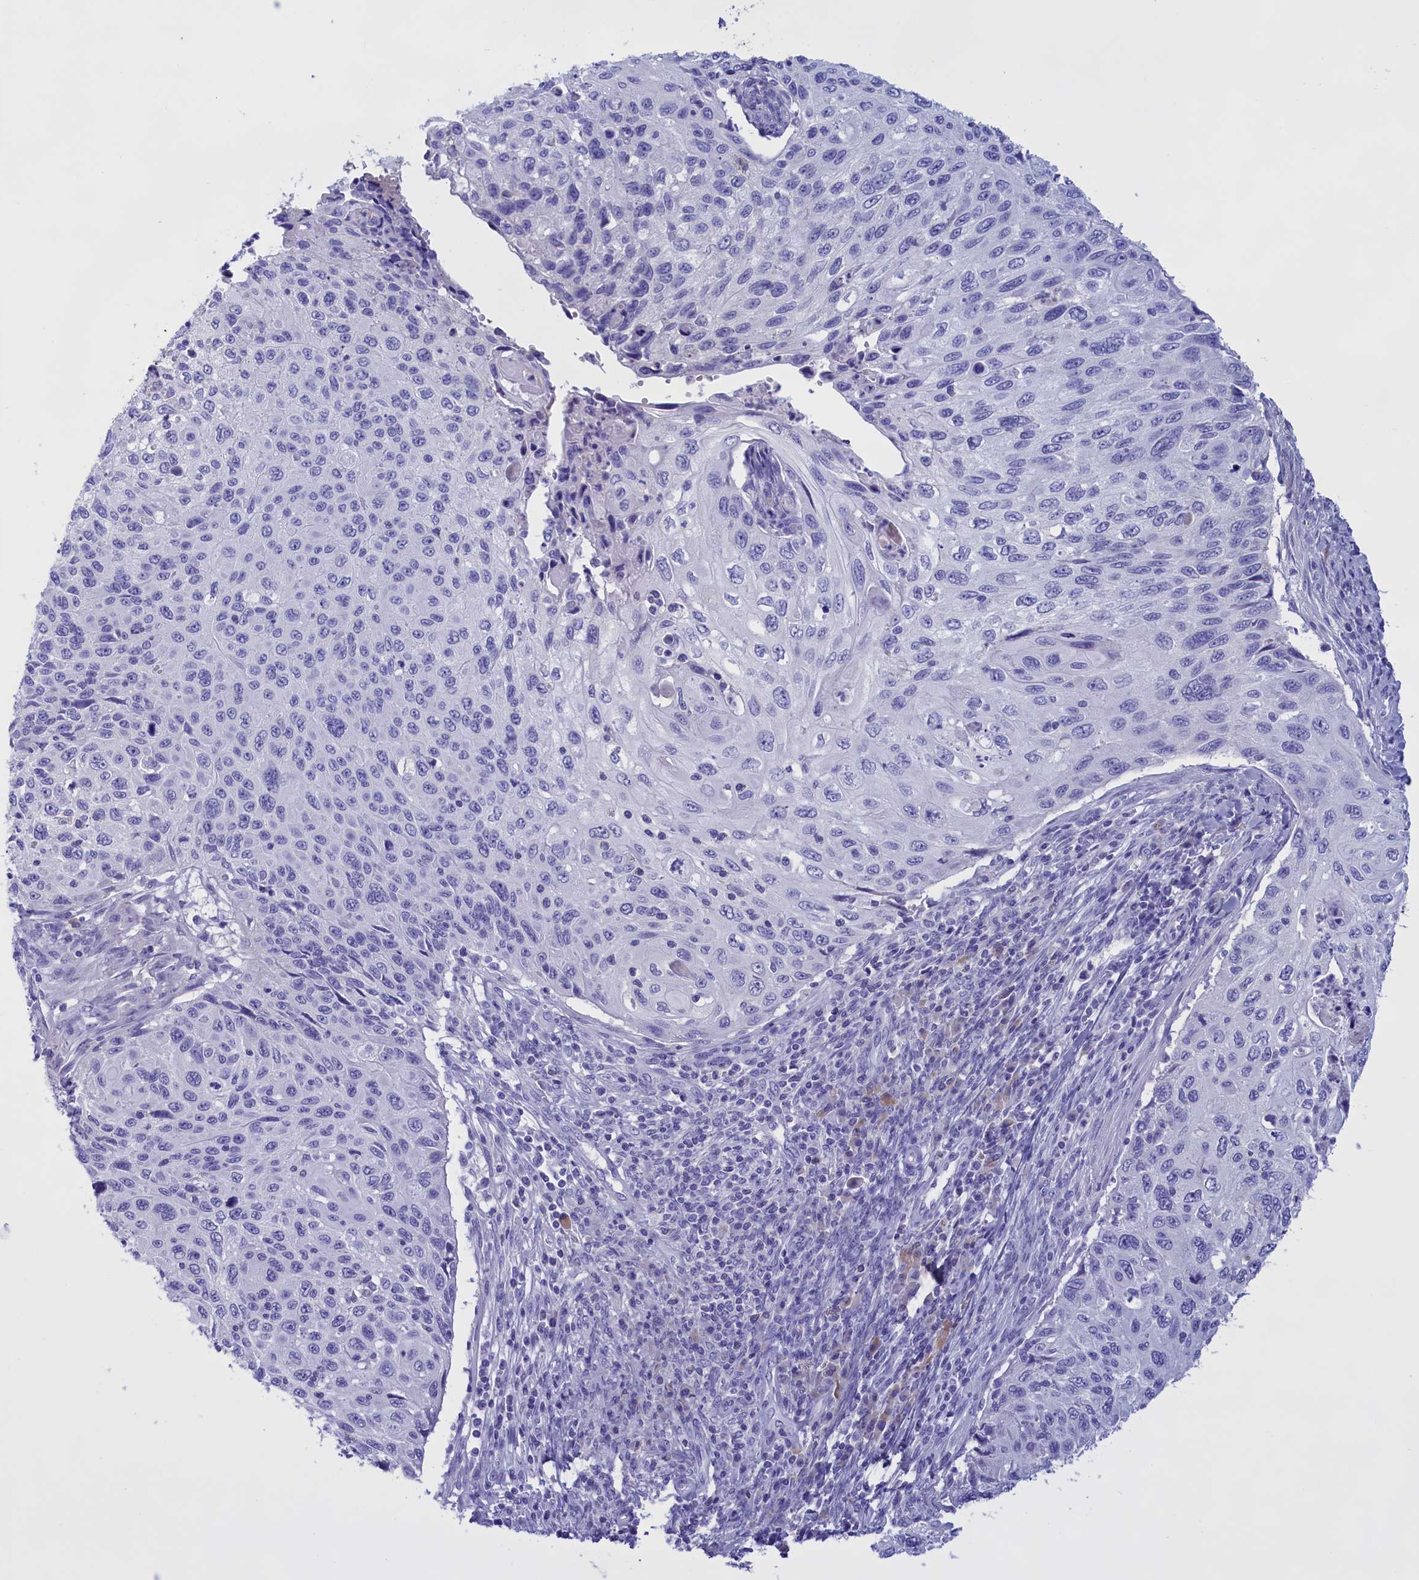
{"staining": {"intensity": "negative", "quantity": "none", "location": "none"}, "tissue": "cervical cancer", "cell_type": "Tumor cells", "image_type": "cancer", "snomed": [{"axis": "morphology", "description": "Squamous cell carcinoma, NOS"}, {"axis": "topography", "description": "Cervix"}], "caption": "Cervical cancer (squamous cell carcinoma) stained for a protein using immunohistochemistry shows no positivity tumor cells.", "gene": "PROK2", "patient": {"sex": "female", "age": 70}}